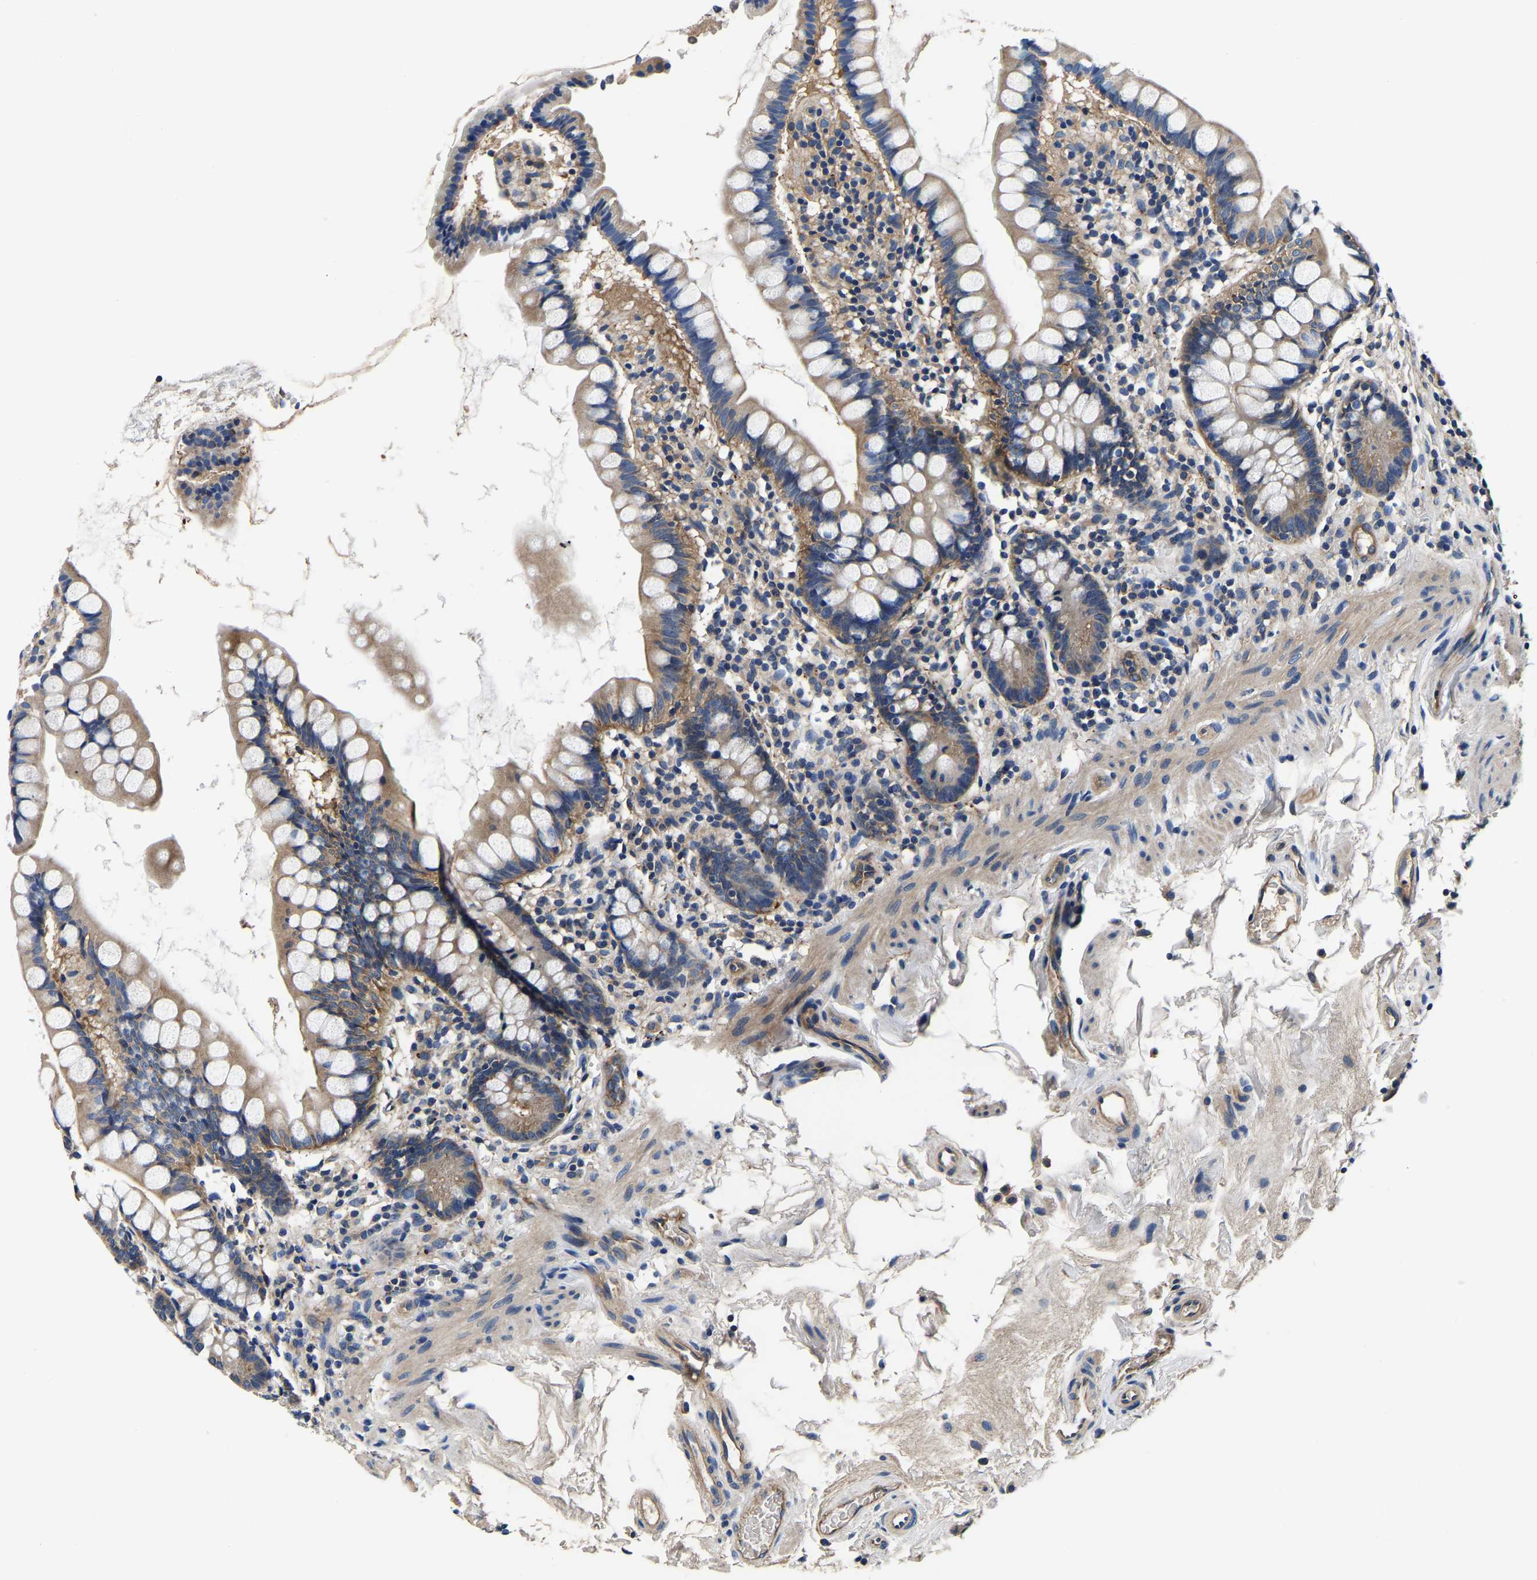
{"staining": {"intensity": "moderate", "quantity": "25%-75%", "location": "cytoplasmic/membranous"}, "tissue": "small intestine", "cell_type": "Glandular cells", "image_type": "normal", "snomed": [{"axis": "morphology", "description": "Normal tissue, NOS"}, {"axis": "topography", "description": "Small intestine"}], "caption": "Immunohistochemical staining of benign human small intestine shows moderate cytoplasmic/membranous protein expression in about 25%-75% of glandular cells. (Stains: DAB (3,3'-diaminobenzidine) in brown, nuclei in blue, Microscopy: brightfield microscopy at high magnification).", "gene": "SH3GLB1", "patient": {"sex": "female", "age": 84}}